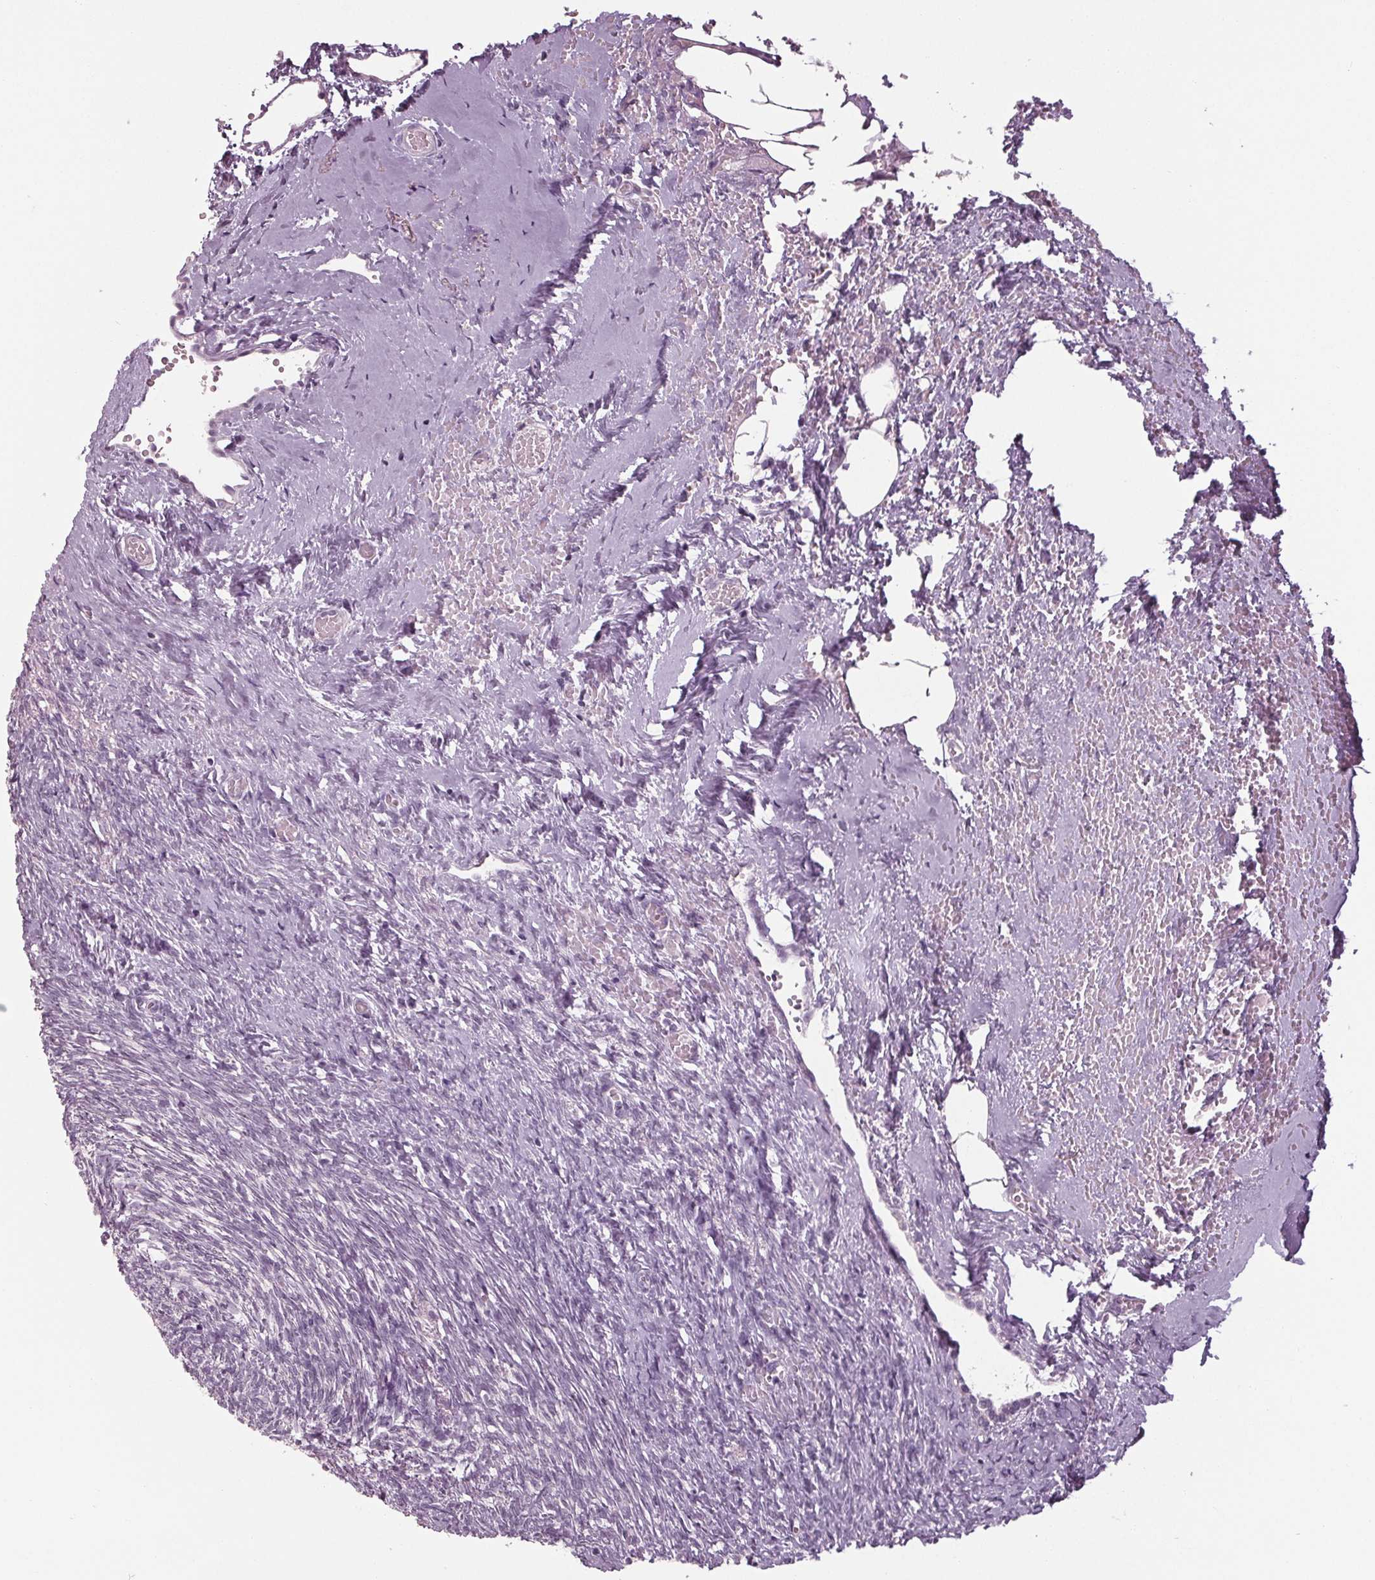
{"staining": {"intensity": "negative", "quantity": "none", "location": "none"}, "tissue": "ovary", "cell_type": "Ovarian stroma cells", "image_type": "normal", "snomed": [{"axis": "morphology", "description": "Normal tissue, NOS"}, {"axis": "topography", "description": "Ovary"}], "caption": "A high-resolution histopathology image shows immunohistochemistry staining of benign ovary, which displays no significant expression in ovarian stroma cells.", "gene": "TNNC2", "patient": {"sex": "female", "age": 46}}